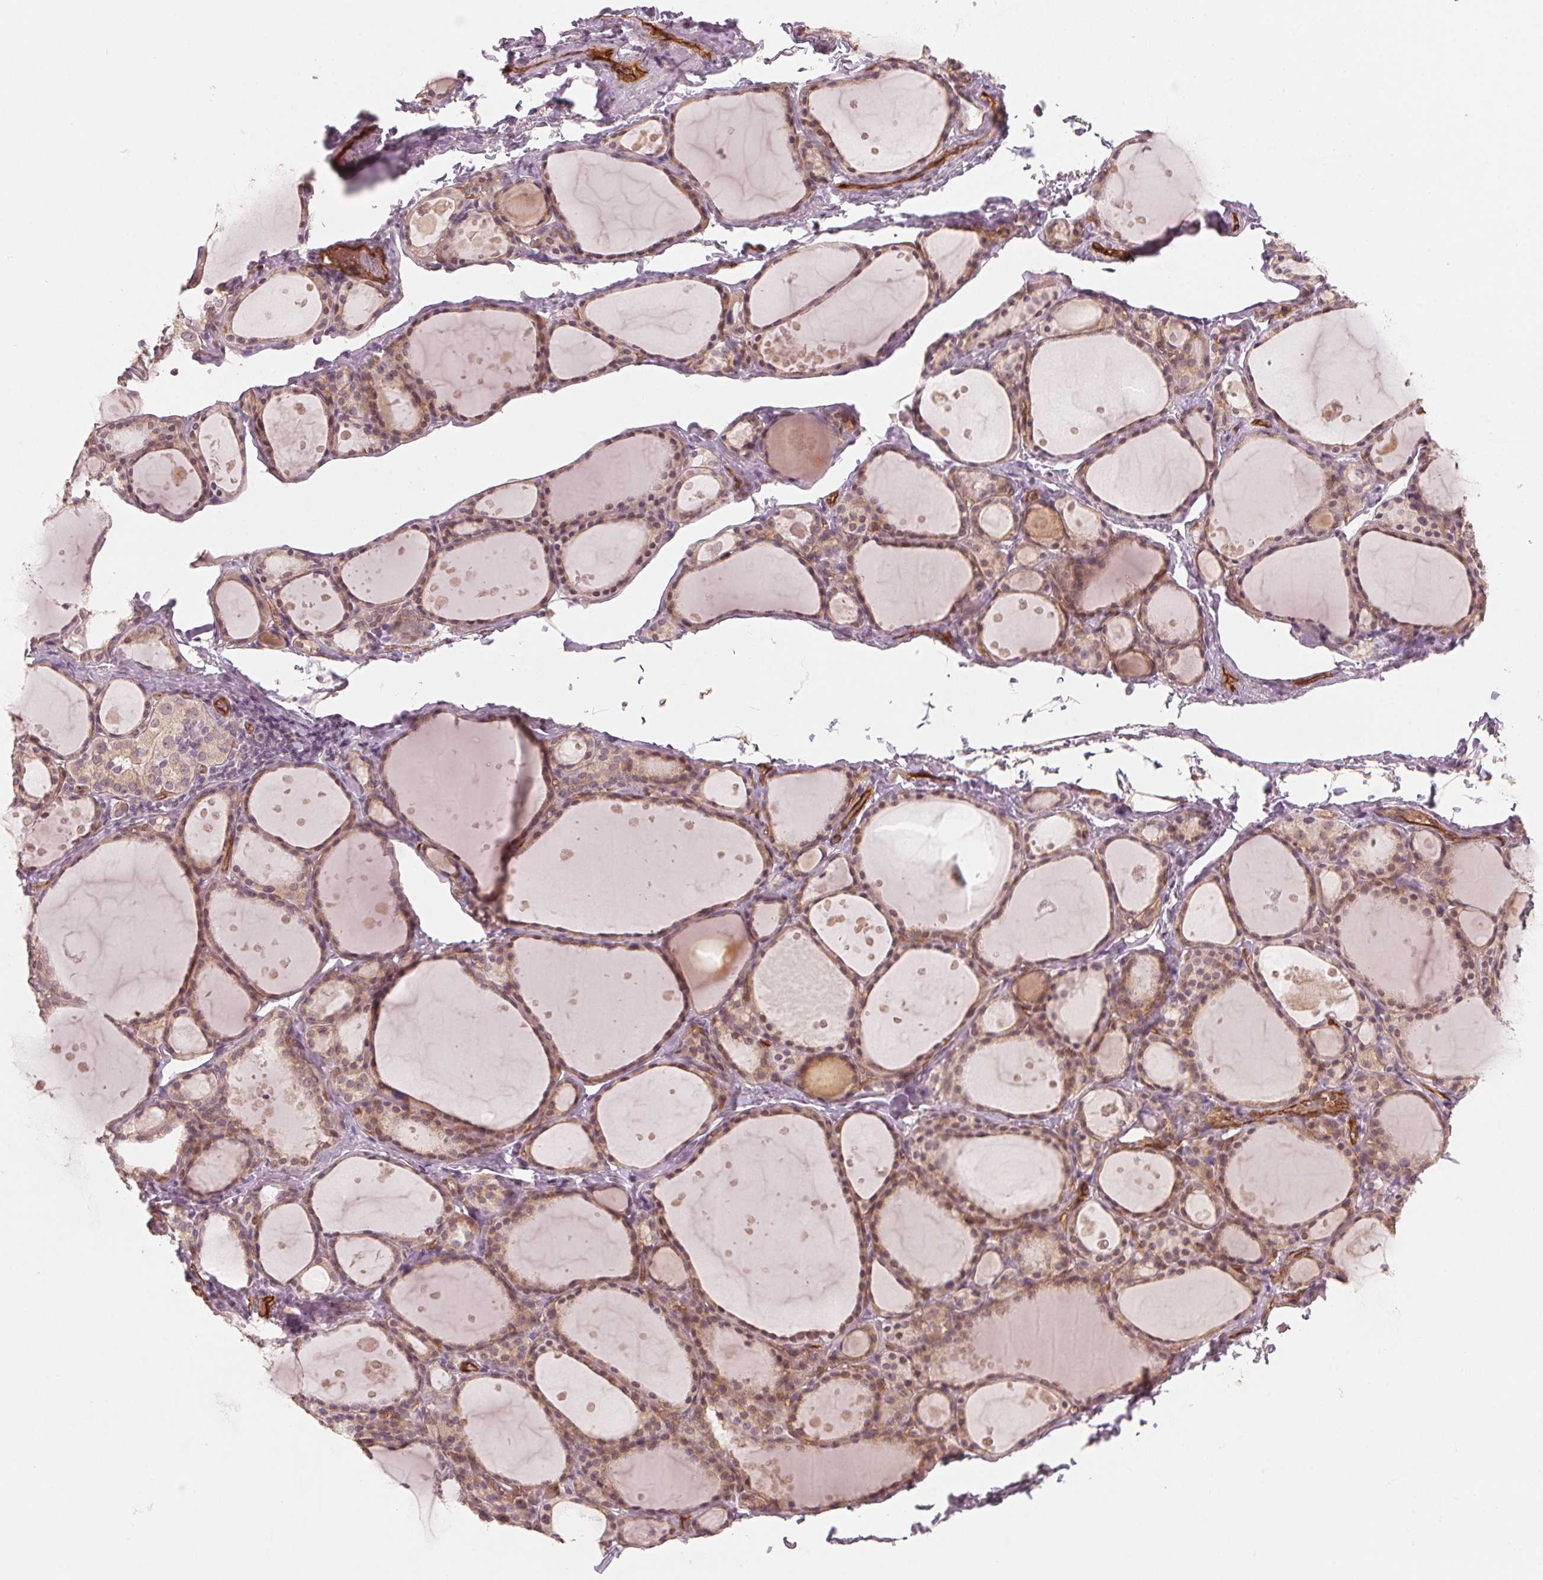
{"staining": {"intensity": "weak", "quantity": ">75%", "location": "cytoplasmic/membranous"}, "tissue": "thyroid gland", "cell_type": "Glandular cells", "image_type": "normal", "snomed": [{"axis": "morphology", "description": "Normal tissue, NOS"}, {"axis": "topography", "description": "Thyroid gland"}], "caption": "Protein expression by immunohistochemistry (IHC) displays weak cytoplasmic/membranous staining in approximately >75% of glandular cells in unremarkable thyroid gland.", "gene": "CIB1", "patient": {"sex": "male", "age": 68}}